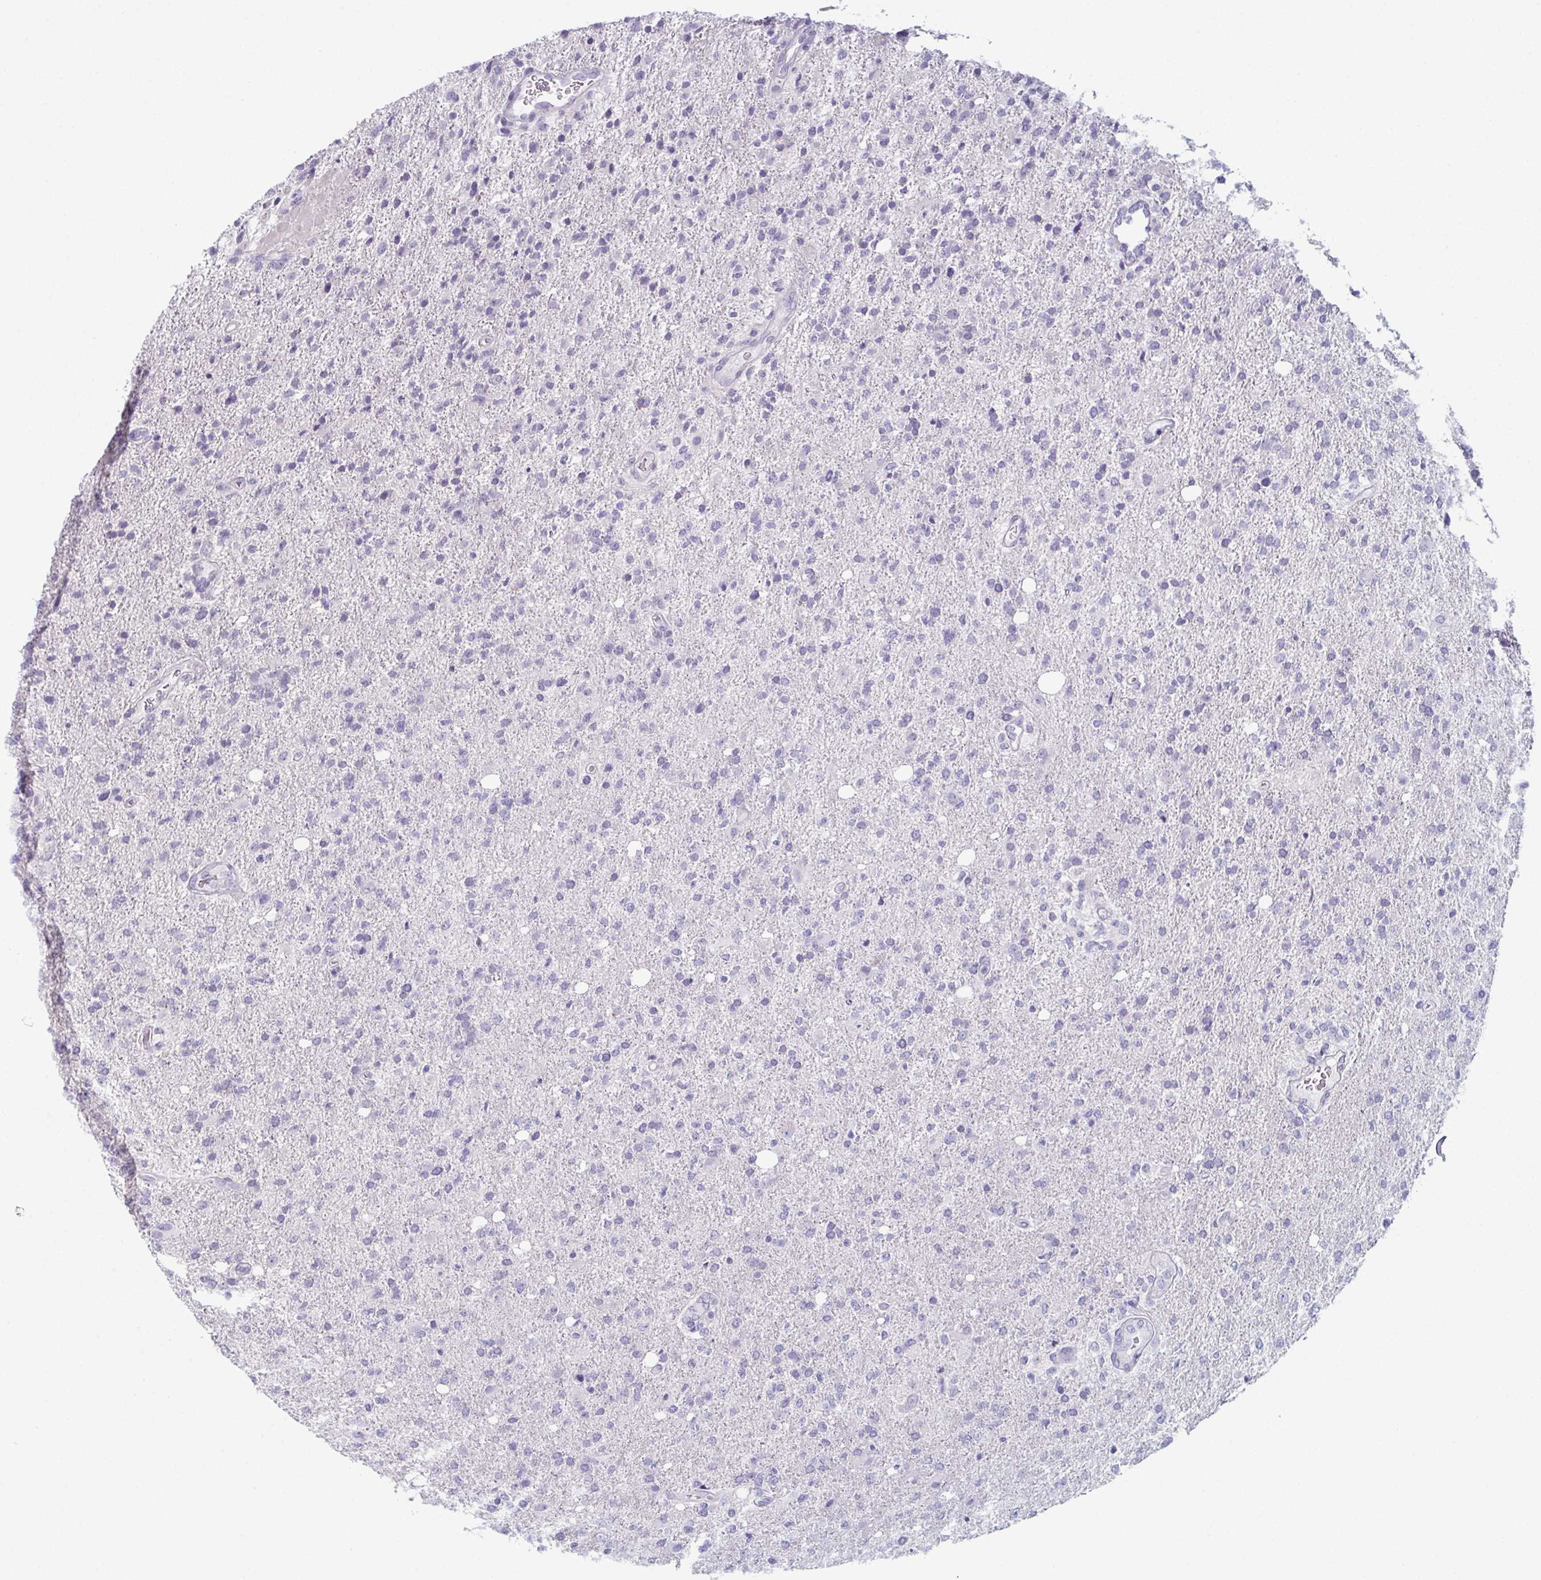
{"staining": {"intensity": "negative", "quantity": "none", "location": "none"}, "tissue": "glioma", "cell_type": "Tumor cells", "image_type": "cancer", "snomed": [{"axis": "morphology", "description": "Glioma, malignant, High grade"}, {"axis": "topography", "description": "Cerebral cortex"}], "caption": "Immunohistochemical staining of high-grade glioma (malignant) displays no significant positivity in tumor cells.", "gene": "ENKUR", "patient": {"sex": "male", "age": 70}}